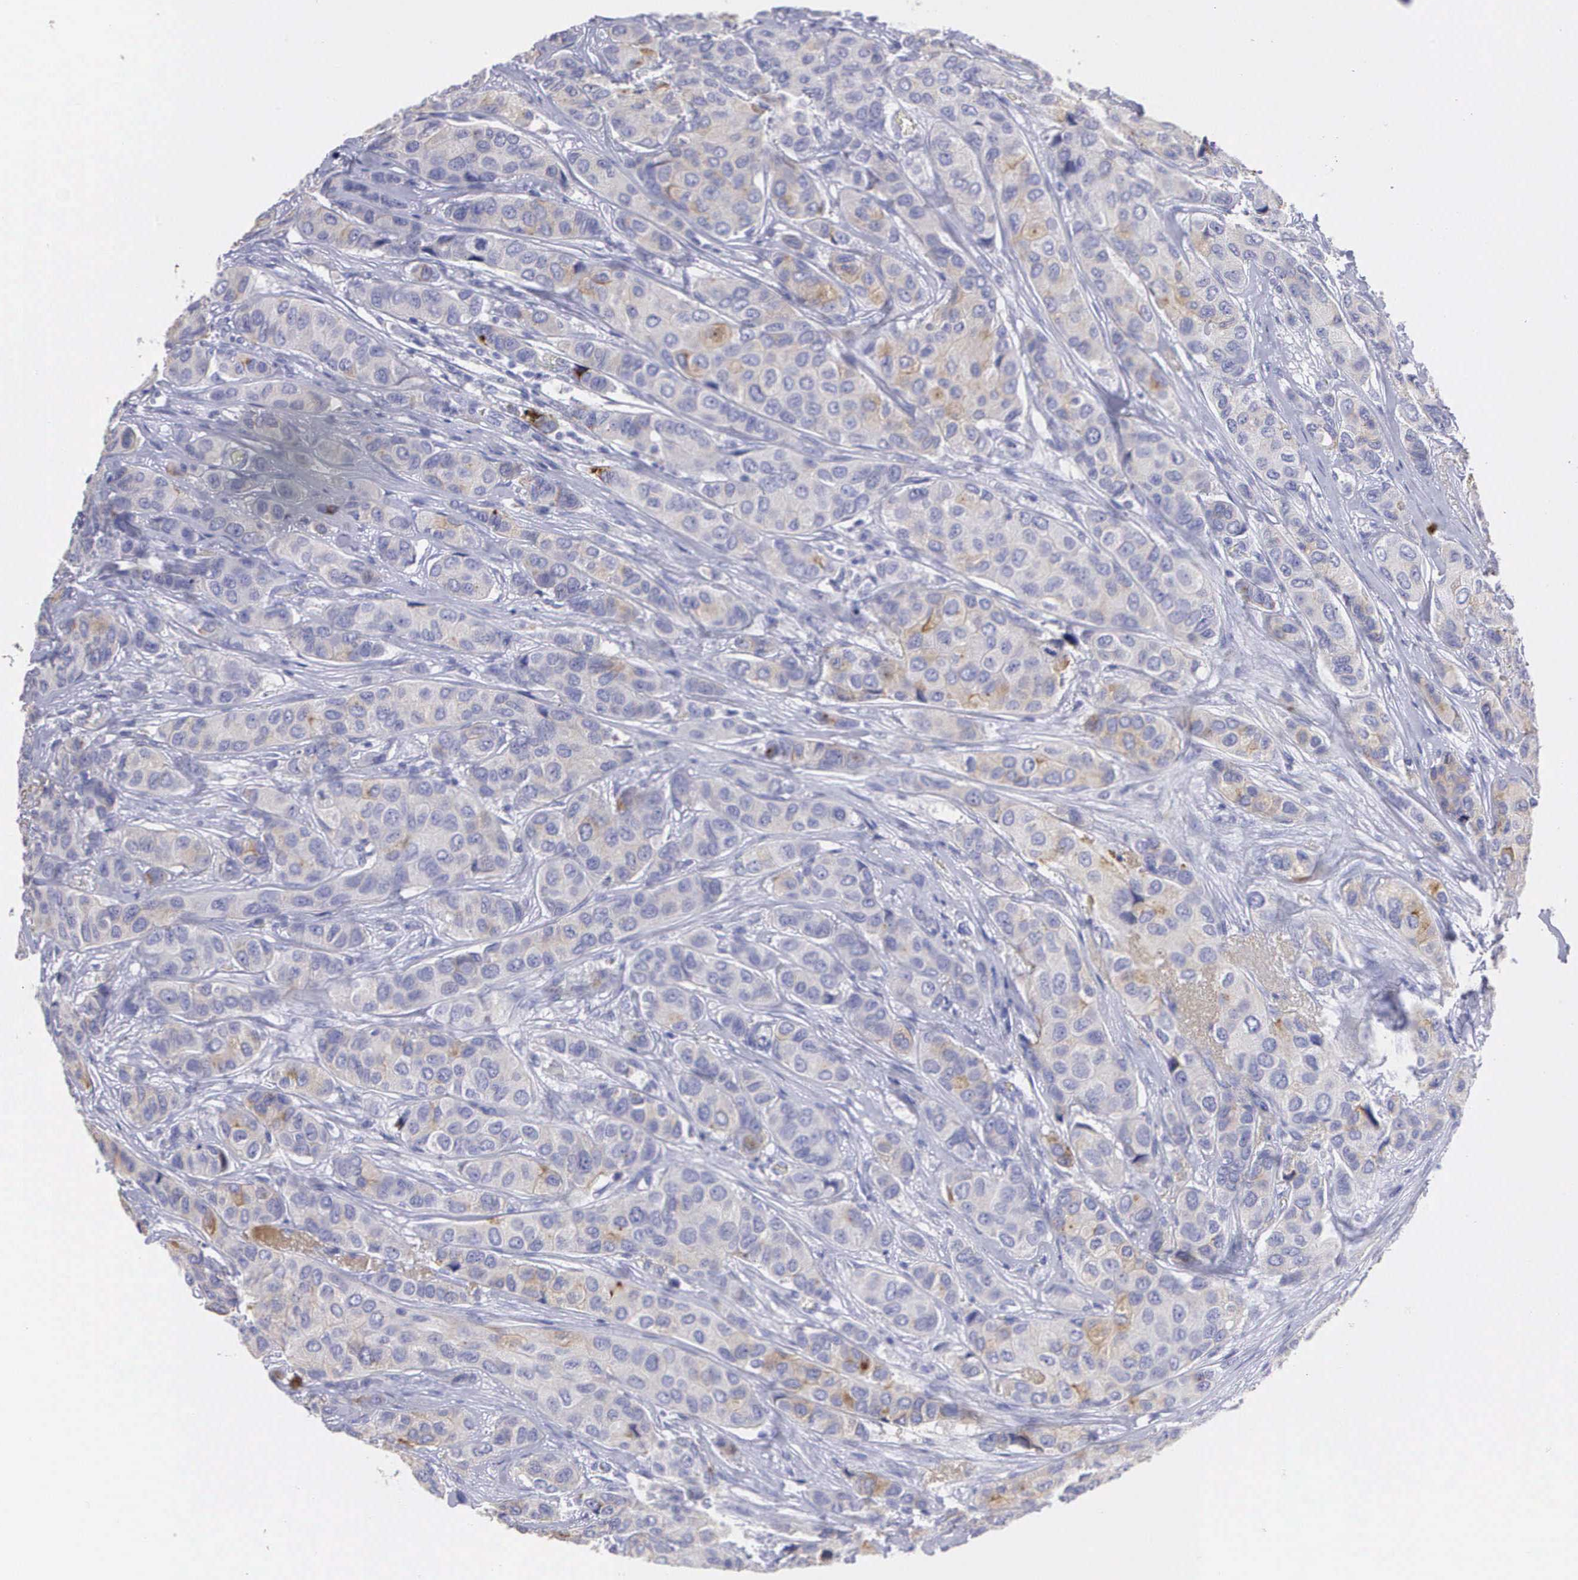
{"staining": {"intensity": "weak", "quantity": "<25%", "location": "cytoplasmic/membranous"}, "tissue": "breast cancer", "cell_type": "Tumor cells", "image_type": "cancer", "snomed": [{"axis": "morphology", "description": "Duct carcinoma"}, {"axis": "topography", "description": "Breast"}], "caption": "This histopathology image is of breast cancer (infiltrating ductal carcinoma) stained with IHC to label a protein in brown with the nuclei are counter-stained blue. There is no positivity in tumor cells. (DAB (3,3'-diaminobenzidine) IHC visualized using brightfield microscopy, high magnification).", "gene": "CLU", "patient": {"sex": "female", "age": 68}}